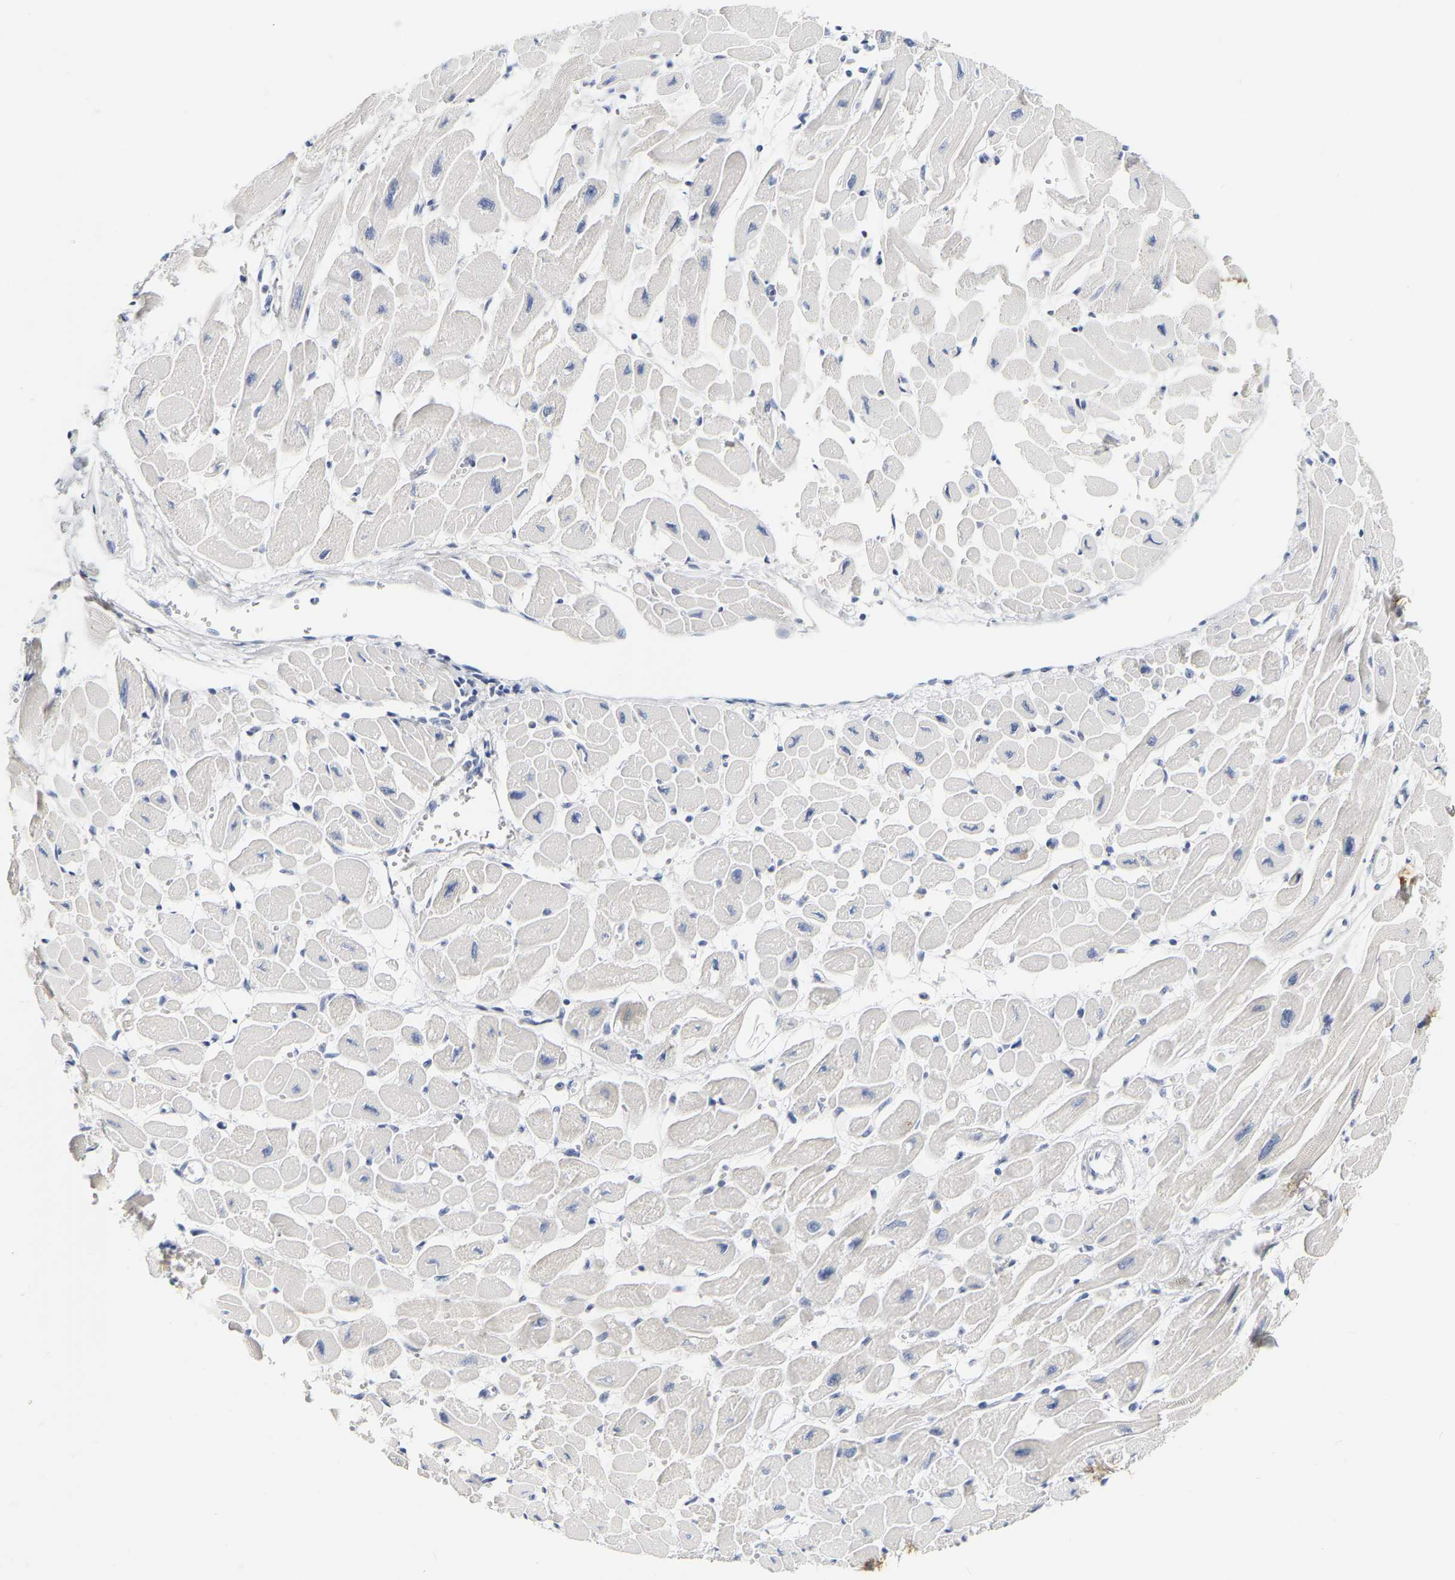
{"staining": {"intensity": "negative", "quantity": "none", "location": "none"}, "tissue": "heart muscle", "cell_type": "Cardiomyocytes", "image_type": "normal", "snomed": [{"axis": "morphology", "description": "Normal tissue, NOS"}, {"axis": "topography", "description": "Heart"}], "caption": "Immunohistochemical staining of unremarkable human heart muscle exhibits no significant positivity in cardiomyocytes.", "gene": "GNAS", "patient": {"sex": "female", "age": 54}}